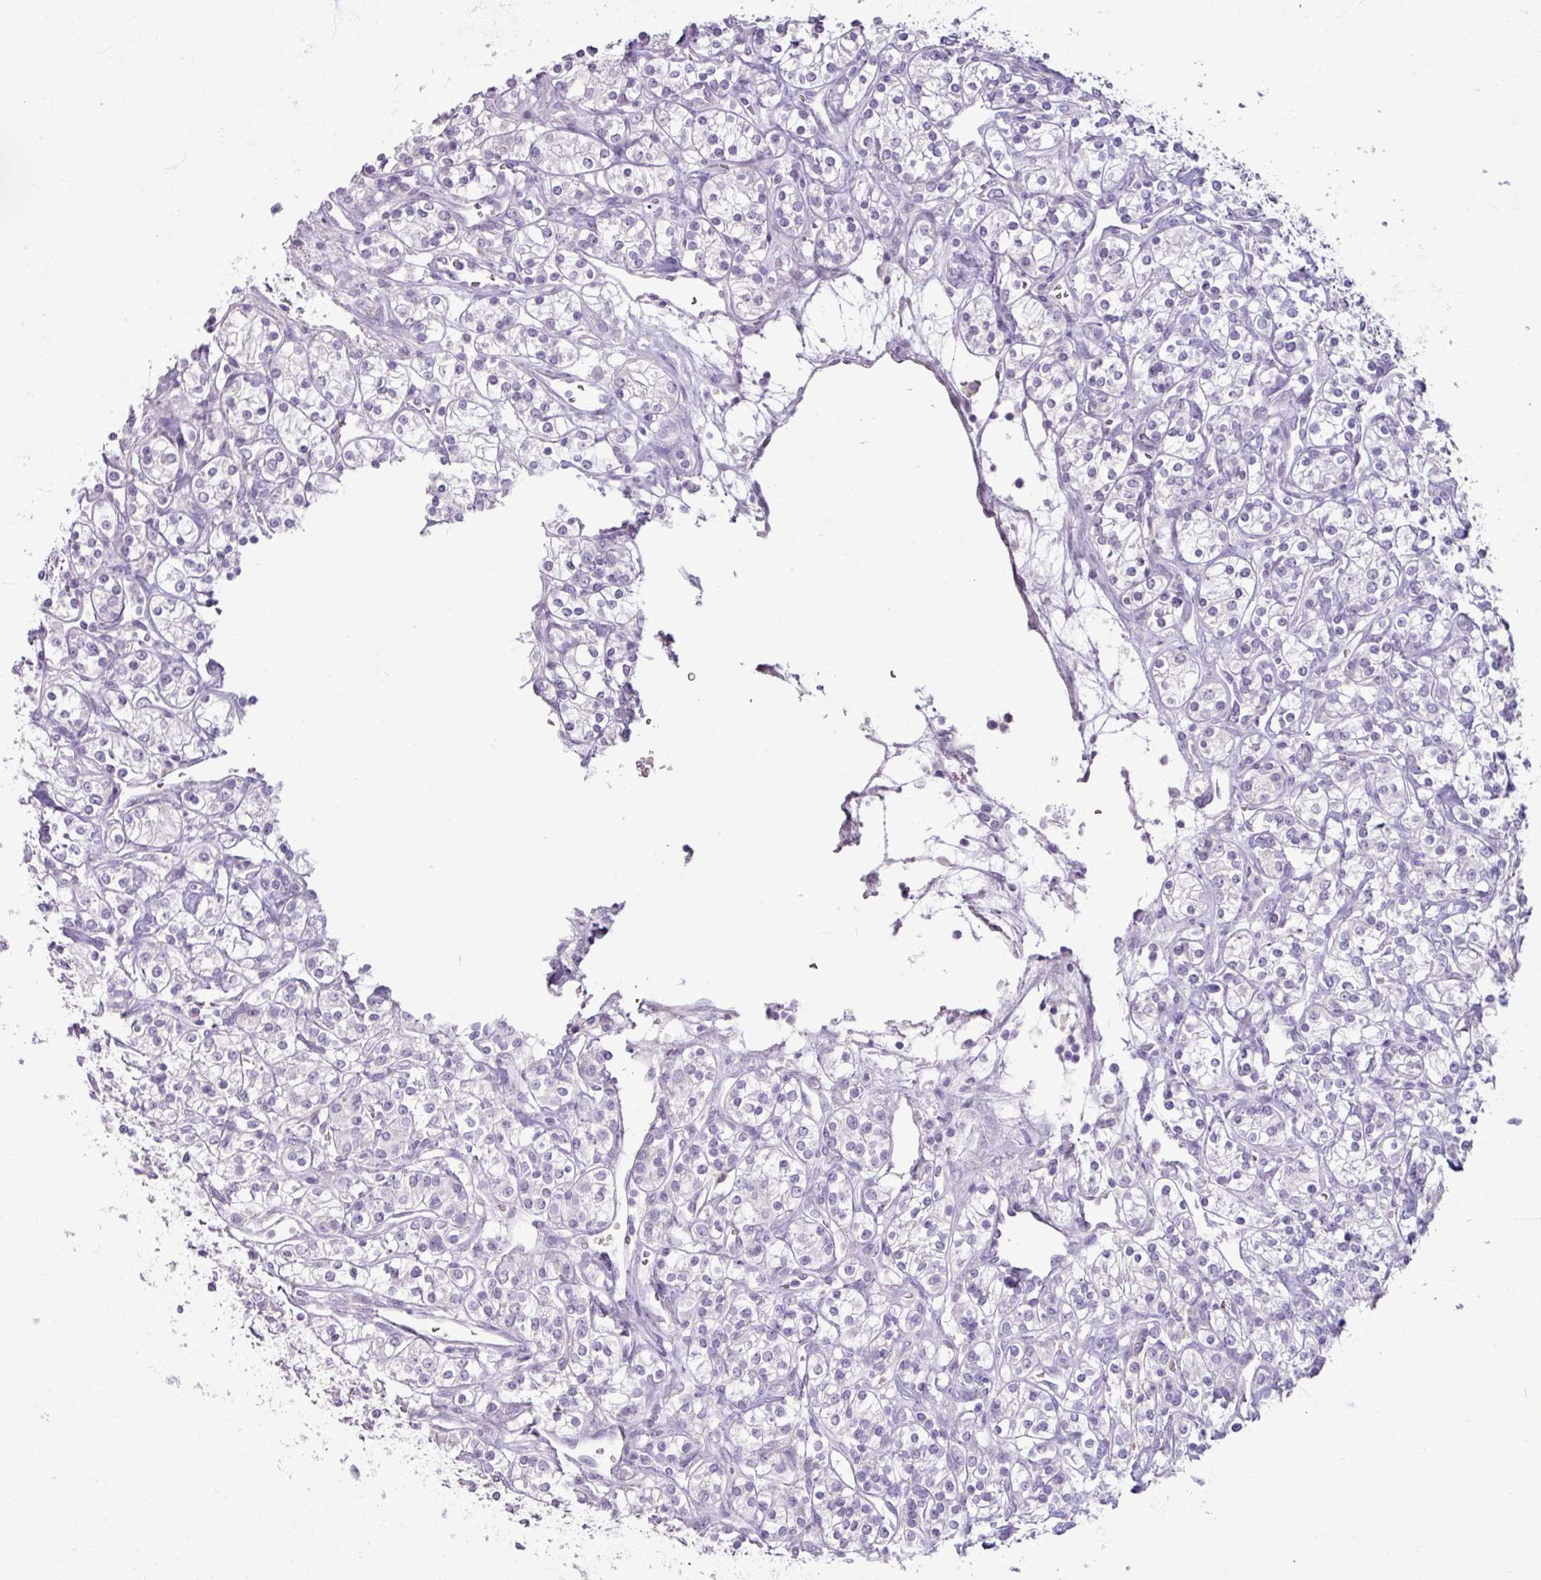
{"staining": {"intensity": "negative", "quantity": "none", "location": "none"}, "tissue": "renal cancer", "cell_type": "Tumor cells", "image_type": "cancer", "snomed": [{"axis": "morphology", "description": "Adenocarcinoma, NOS"}, {"axis": "topography", "description": "Kidney"}], "caption": "Tumor cells are negative for protein expression in human renal adenocarcinoma.", "gene": "SLC27A5", "patient": {"sex": "male", "age": 77}}